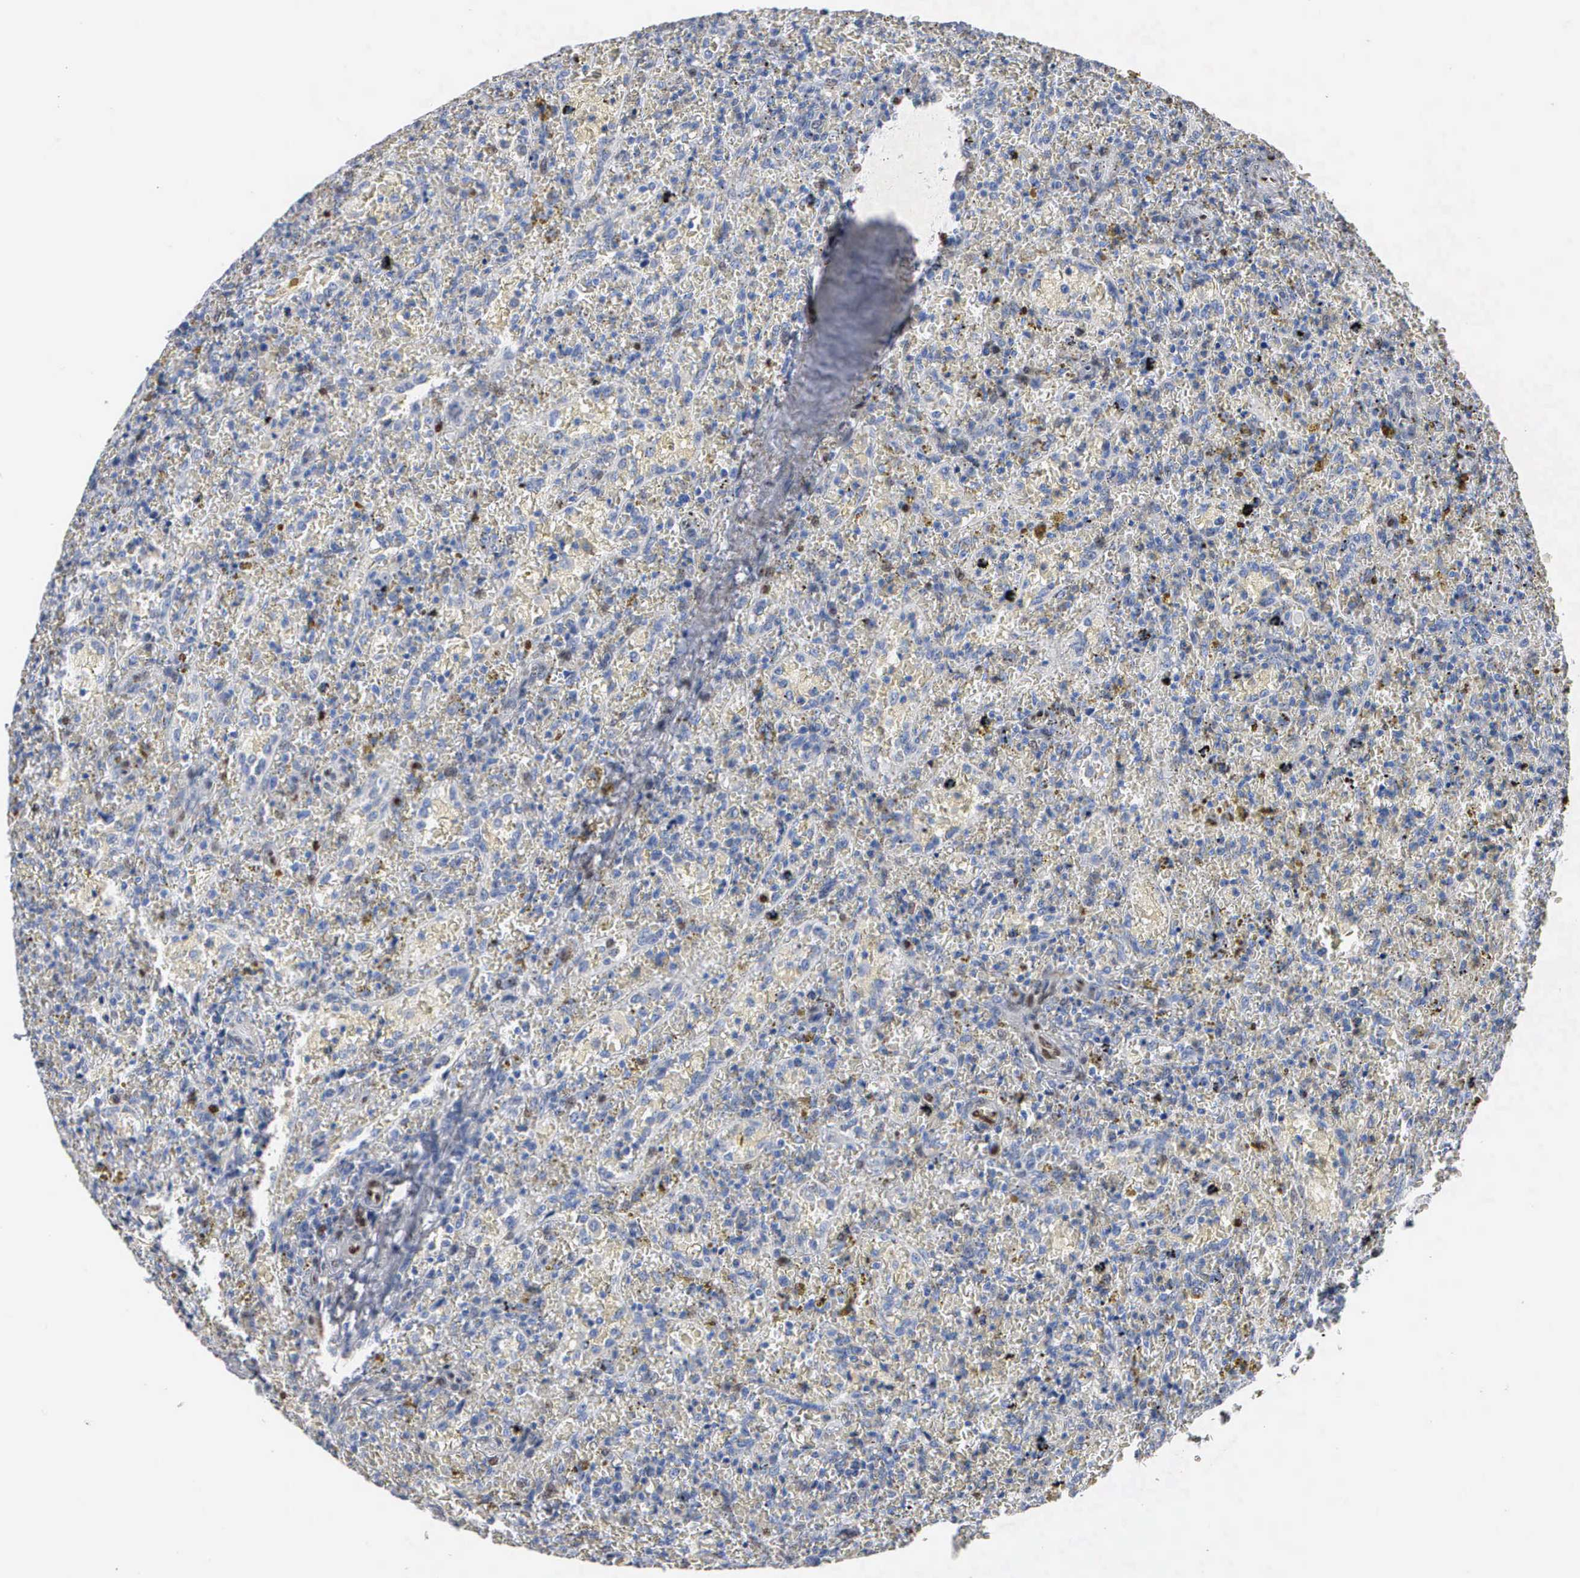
{"staining": {"intensity": "negative", "quantity": "none", "location": "none"}, "tissue": "lymphoma", "cell_type": "Tumor cells", "image_type": "cancer", "snomed": [{"axis": "morphology", "description": "Malignant lymphoma, non-Hodgkin's type, High grade"}, {"axis": "topography", "description": "Spleen"}, {"axis": "topography", "description": "Lymph node"}], "caption": "Lymphoma was stained to show a protein in brown. There is no significant staining in tumor cells.", "gene": "FGF2", "patient": {"sex": "female", "age": 70}}